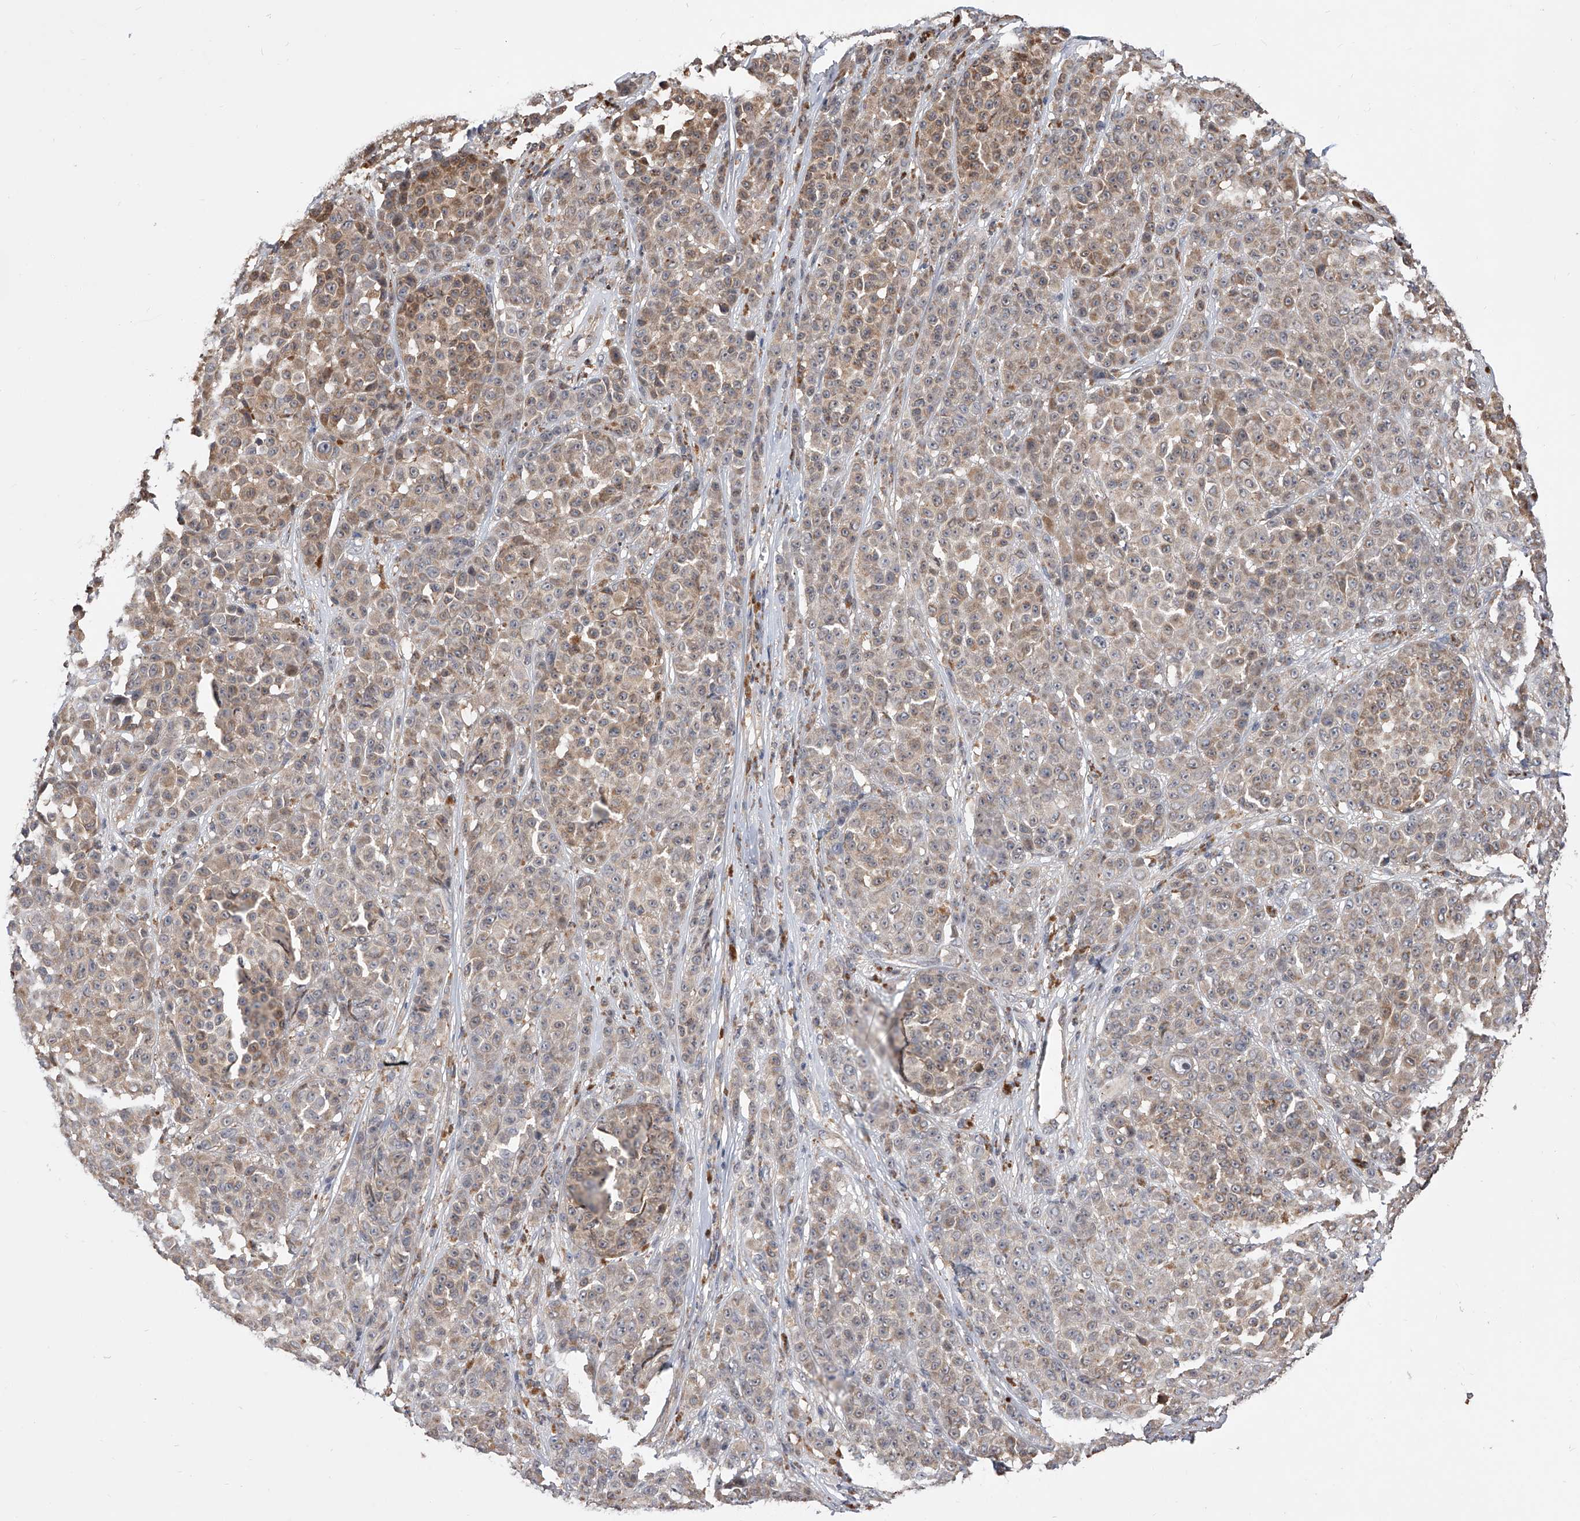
{"staining": {"intensity": "weak", "quantity": ">75%", "location": "cytoplasmic/membranous"}, "tissue": "melanoma", "cell_type": "Tumor cells", "image_type": "cancer", "snomed": [{"axis": "morphology", "description": "Malignant melanoma, NOS"}, {"axis": "topography", "description": "Skin"}], "caption": "Melanoma stained with a protein marker displays weak staining in tumor cells.", "gene": "GMDS", "patient": {"sex": "female", "age": 94}}